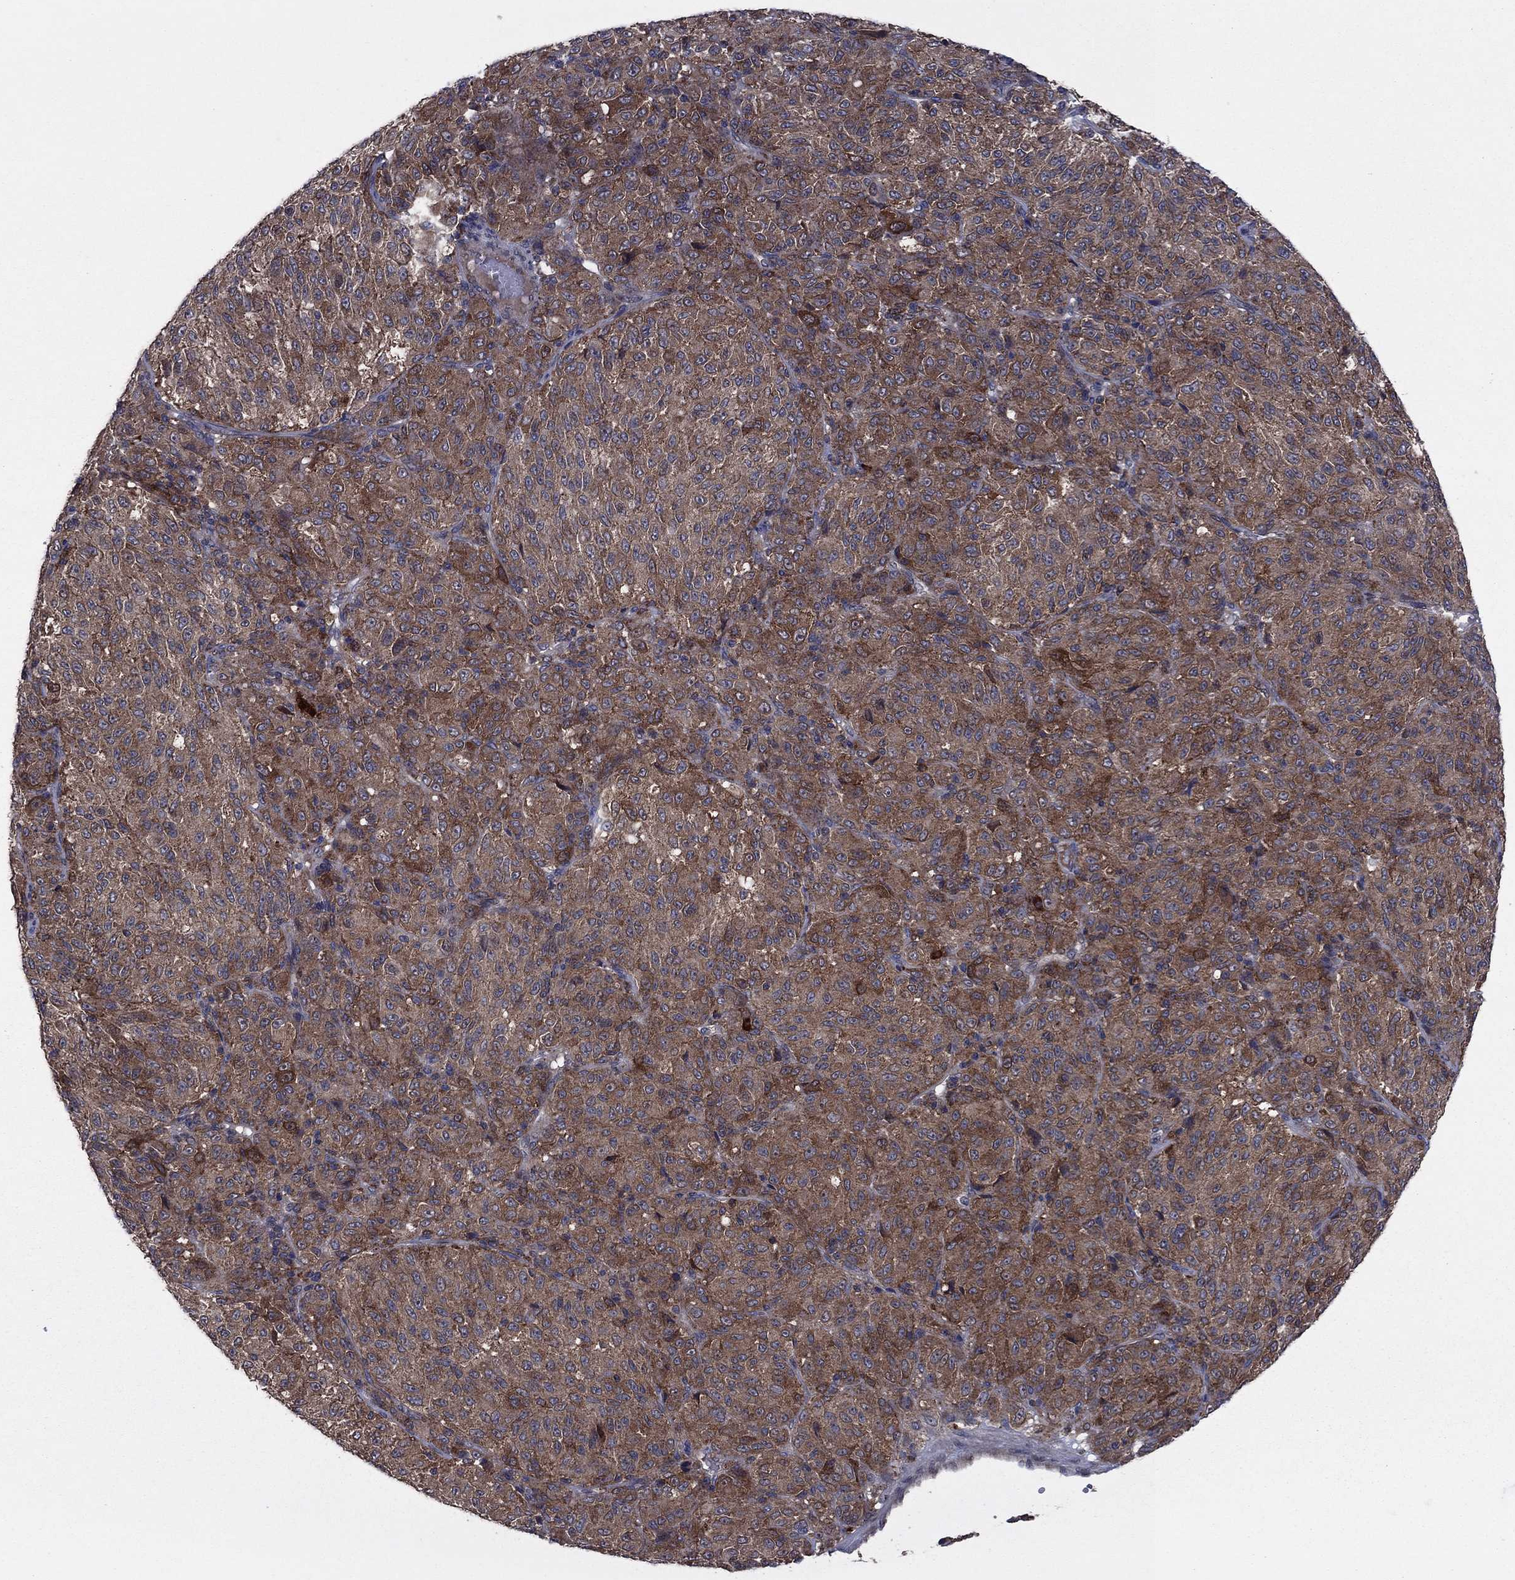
{"staining": {"intensity": "strong", "quantity": "25%-75%", "location": "cytoplasmic/membranous"}, "tissue": "melanoma", "cell_type": "Tumor cells", "image_type": "cancer", "snomed": [{"axis": "morphology", "description": "Malignant melanoma, Metastatic site"}, {"axis": "topography", "description": "Brain"}], "caption": "The immunohistochemical stain shows strong cytoplasmic/membranous staining in tumor cells of melanoma tissue. (DAB (3,3'-diaminobenzidine) IHC with brightfield microscopy, high magnification).", "gene": "MEA1", "patient": {"sex": "female", "age": 56}}